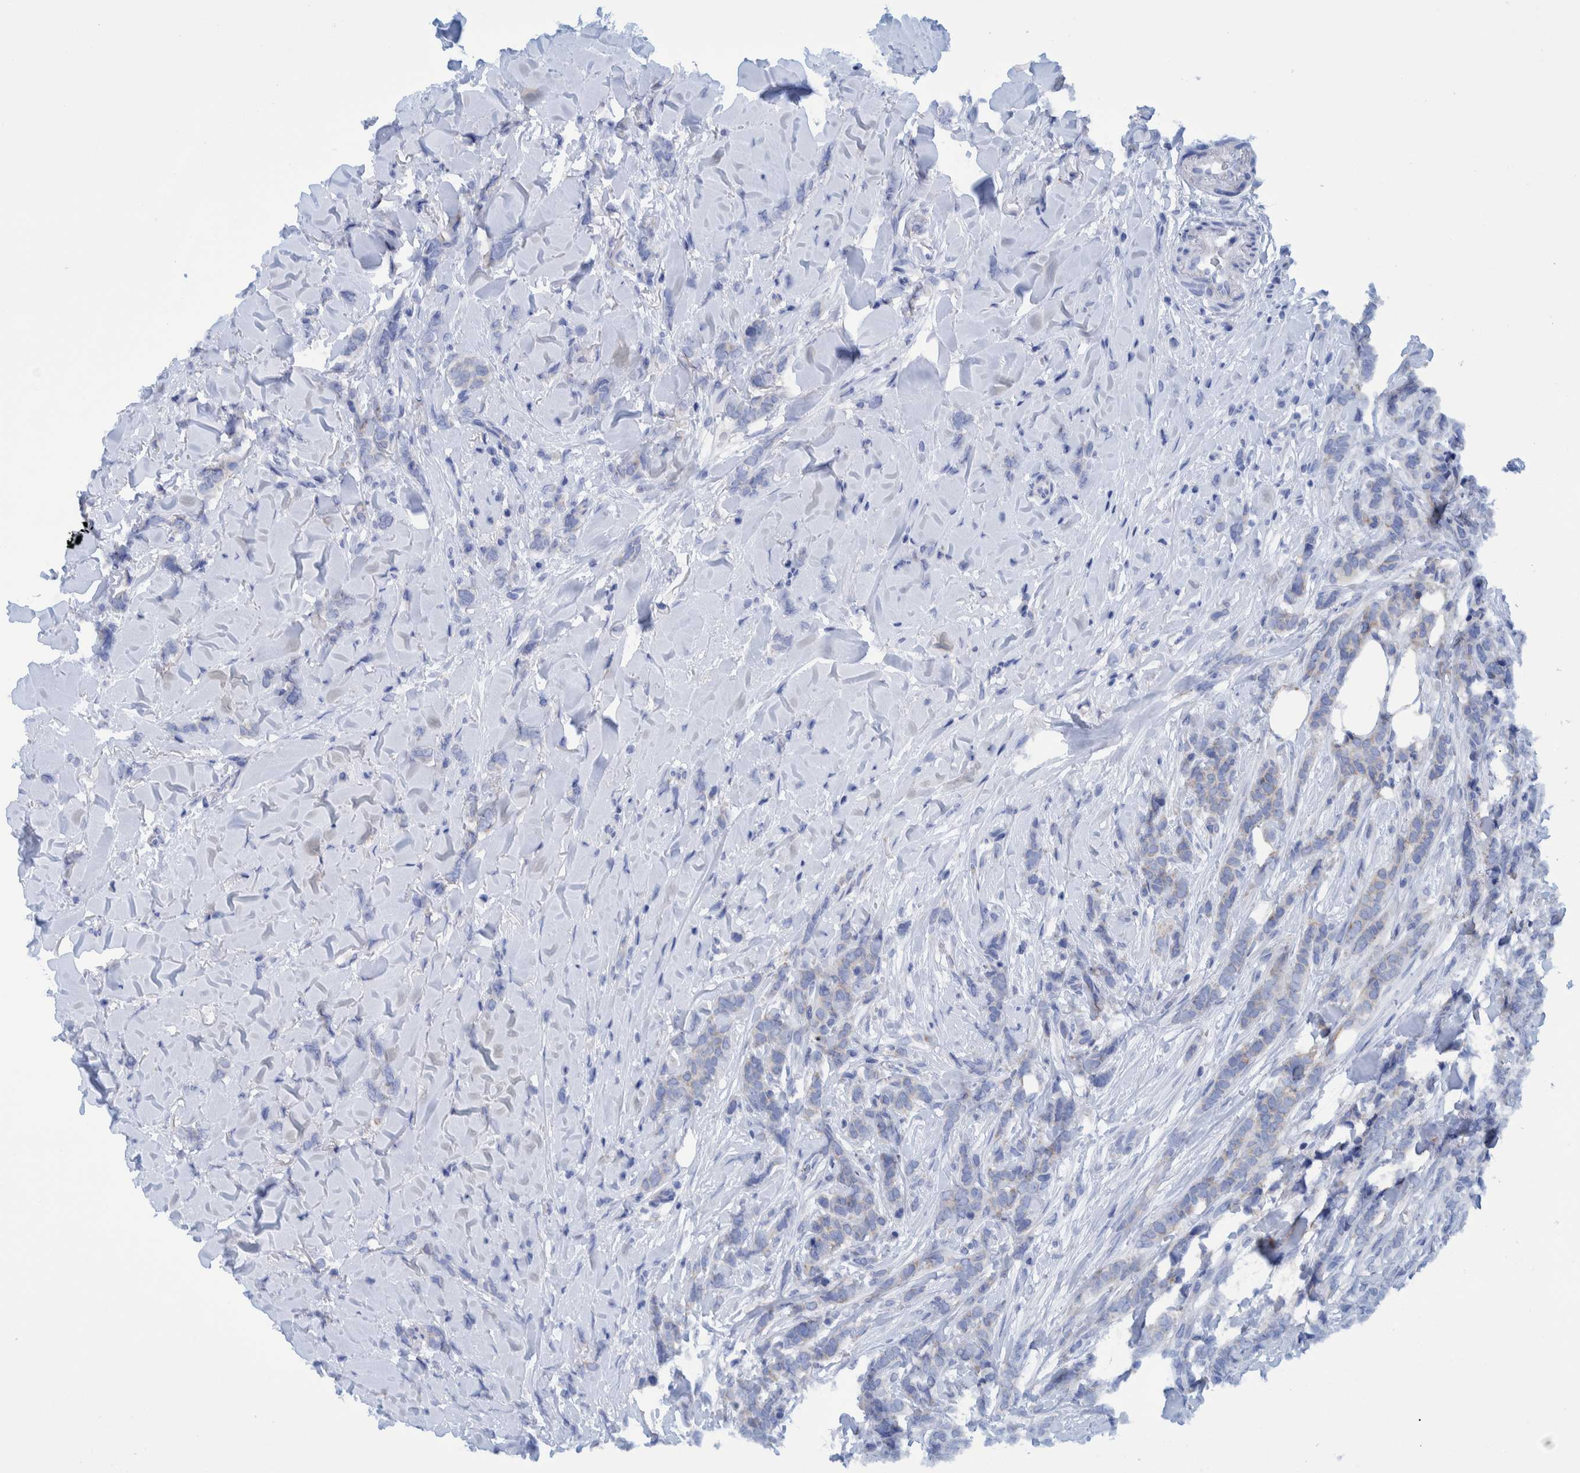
{"staining": {"intensity": "moderate", "quantity": "<25%", "location": "cytoplasmic/membranous"}, "tissue": "breast cancer", "cell_type": "Tumor cells", "image_type": "cancer", "snomed": [{"axis": "morphology", "description": "Lobular carcinoma"}, {"axis": "topography", "description": "Skin"}, {"axis": "topography", "description": "Breast"}], "caption": "Breast cancer (lobular carcinoma) stained with a brown dye shows moderate cytoplasmic/membranous positive expression in approximately <25% of tumor cells.", "gene": "BZW2", "patient": {"sex": "female", "age": 46}}